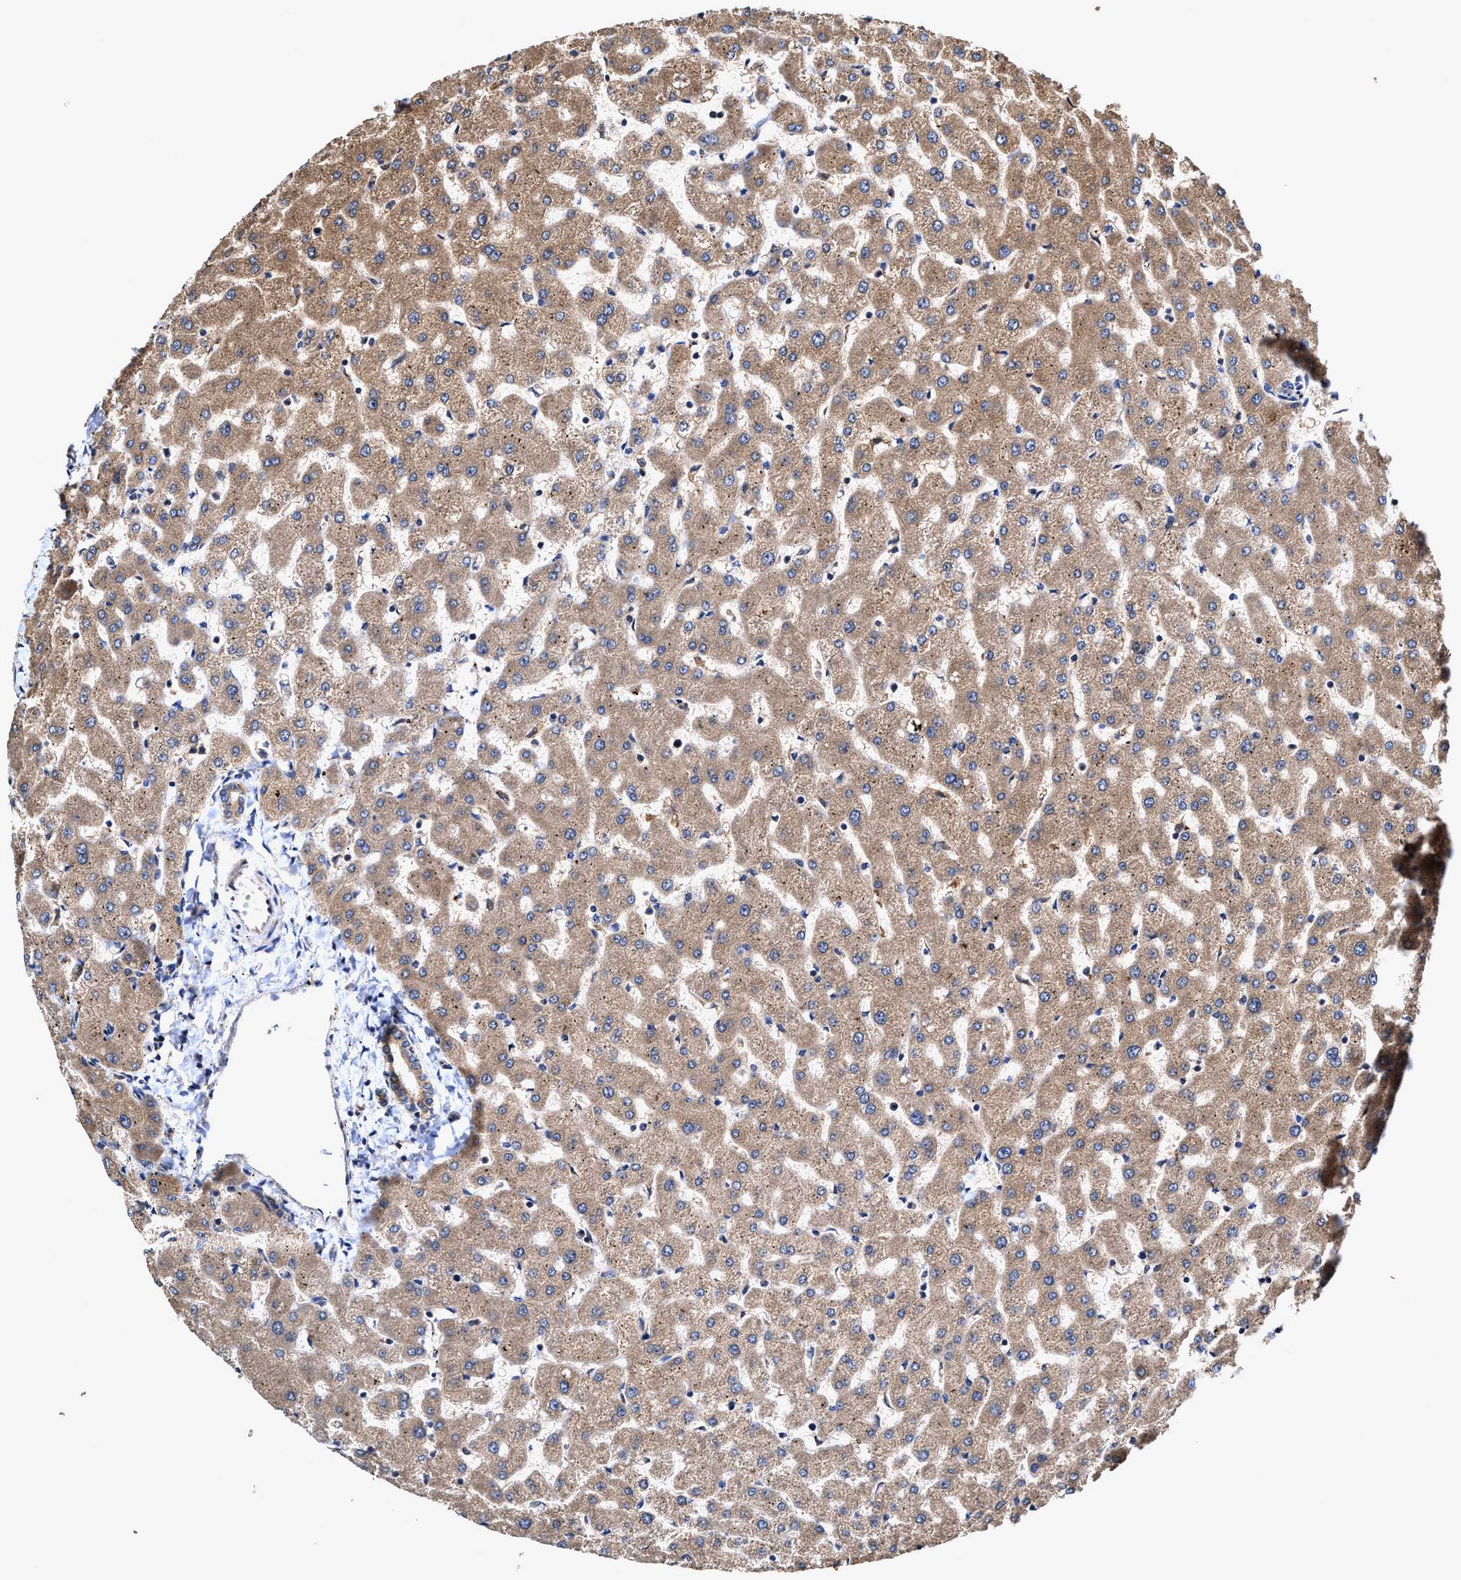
{"staining": {"intensity": "moderate", "quantity": ">75%", "location": "cytoplasmic/membranous"}, "tissue": "liver", "cell_type": "Cholangiocytes", "image_type": "normal", "snomed": [{"axis": "morphology", "description": "Normal tissue, NOS"}, {"axis": "topography", "description": "Liver"}], "caption": "Normal liver was stained to show a protein in brown. There is medium levels of moderate cytoplasmic/membranous staining in about >75% of cholangiocytes. (DAB (3,3'-diaminobenzidine) = brown stain, brightfield microscopy at high magnification).", "gene": "EFNA4", "patient": {"sex": "female", "age": 63}}